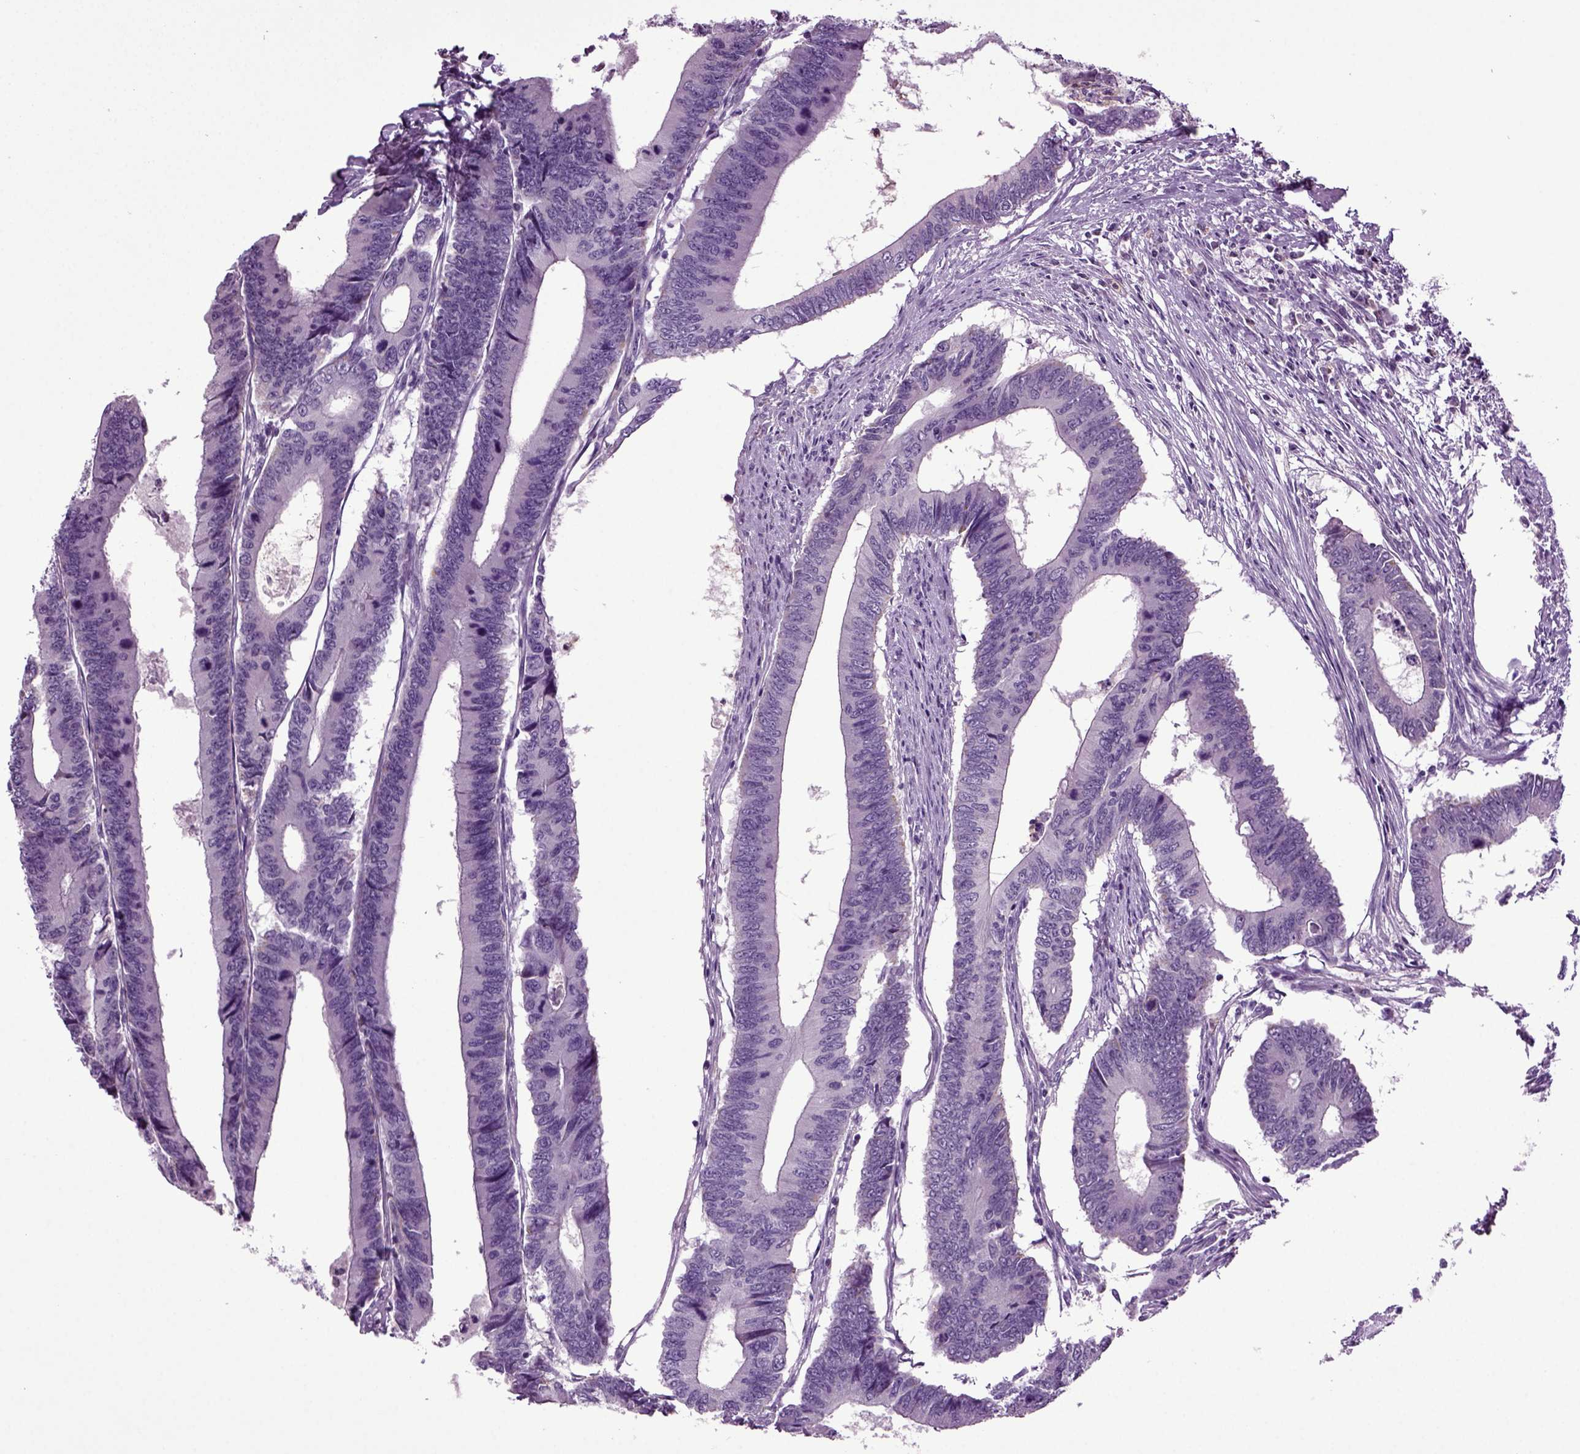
{"staining": {"intensity": "negative", "quantity": "none", "location": "none"}, "tissue": "colorectal cancer", "cell_type": "Tumor cells", "image_type": "cancer", "snomed": [{"axis": "morphology", "description": "Adenocarcinoma, NOS"}, {"axis": "topography", "description": "Colon"}], "caption": "Protein analysis of colorectal adenocarcinoma reveals no significant staining in tumor cells.", "gene": "FGF11", "patient": {"sex": "male", "age": 53}}